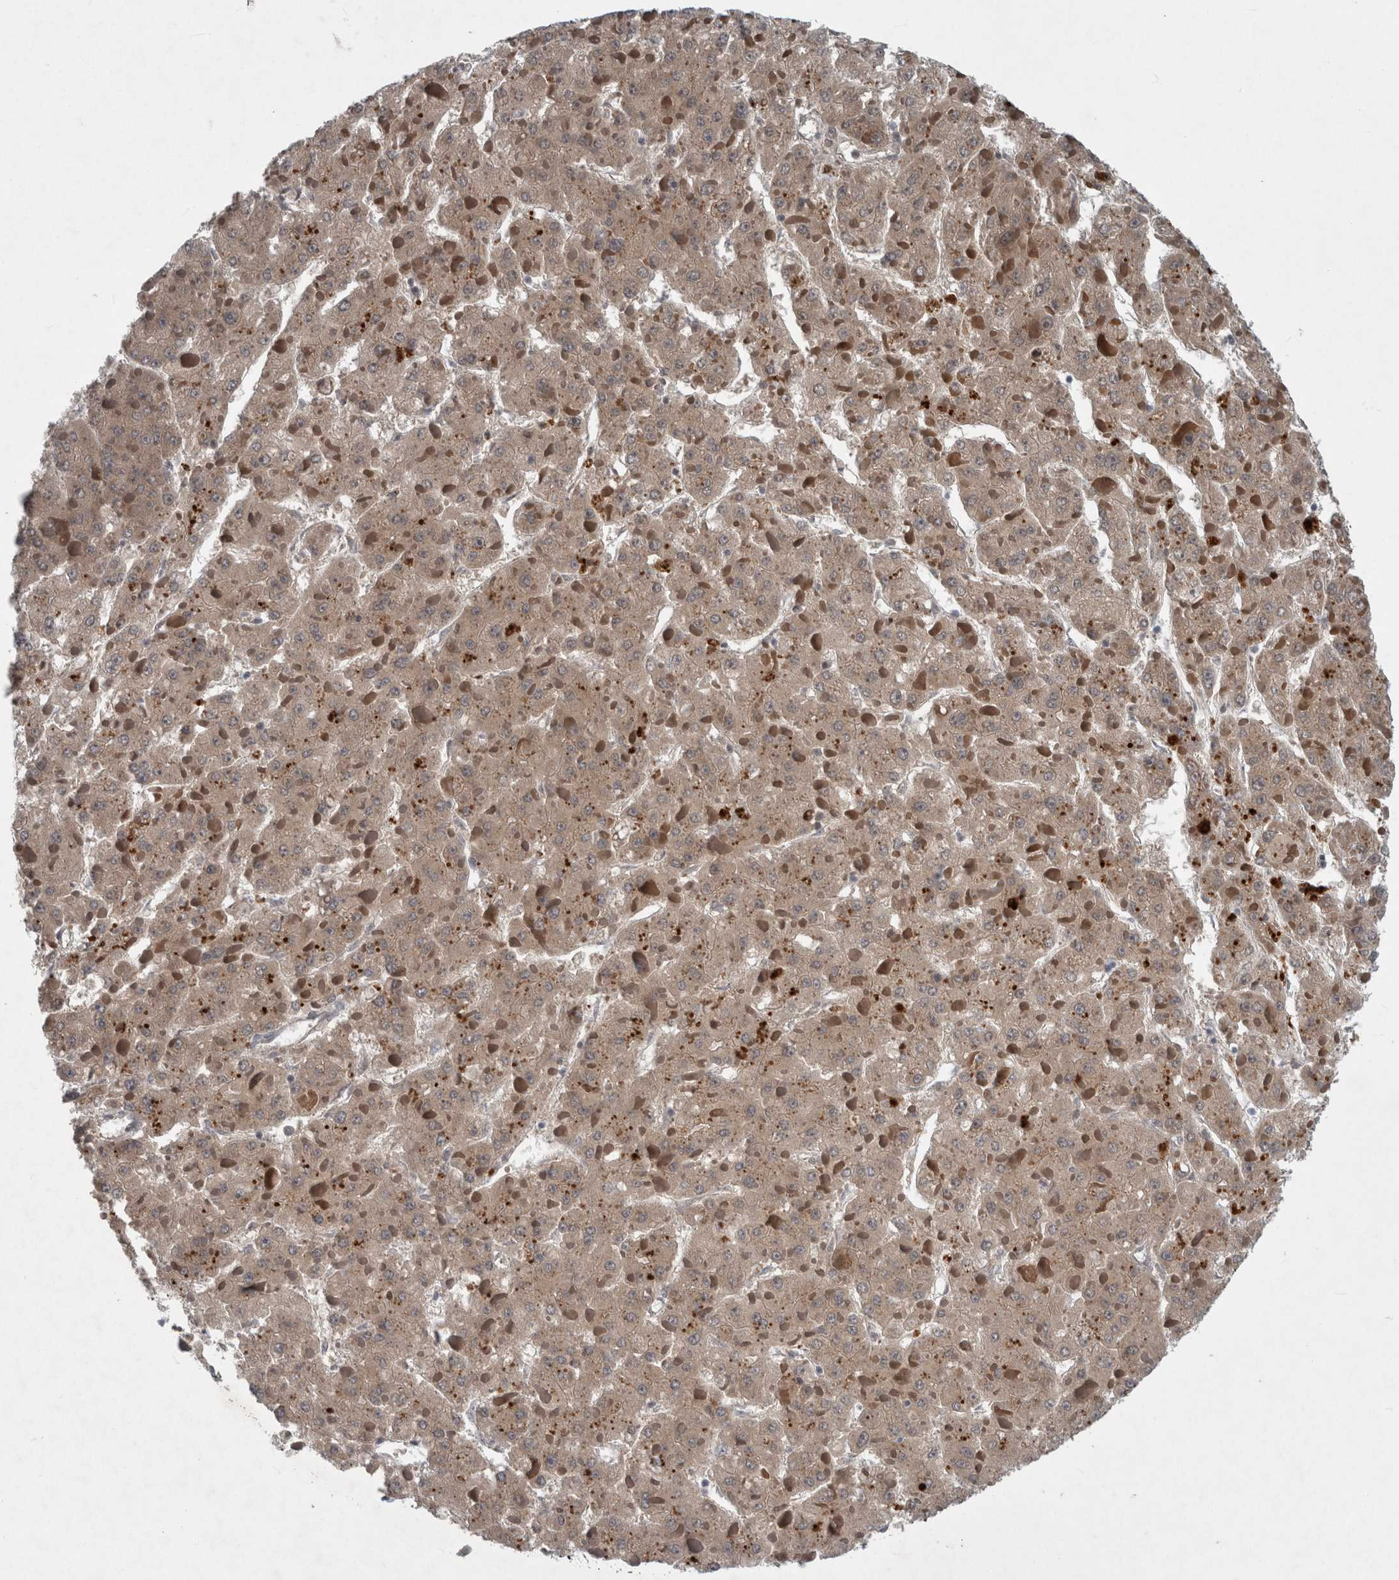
{"staining": {"intensity": "weak", "quantity": ">75%", "location": "cytoplasmic/membranous"}, "tissue": "liver cancer", "cell_type": "Tumor cells", "image_type": "cancer", "snomed": [{"axis": "morphology", "description": "Carcinoma, Hepatocellular, NOS"}, {"axis": "topography", "description": "Liver"}], "caption": "Immunohistochemistry (IHC) (DAB) staining of human liver hepatocellular carcinoma demonstrates weak cytoplasmic/membranous protein positivity in approximately >75% of tumor cells.", "gene": "FAM83H", "patient": {"sex": "female", "age": 73}}